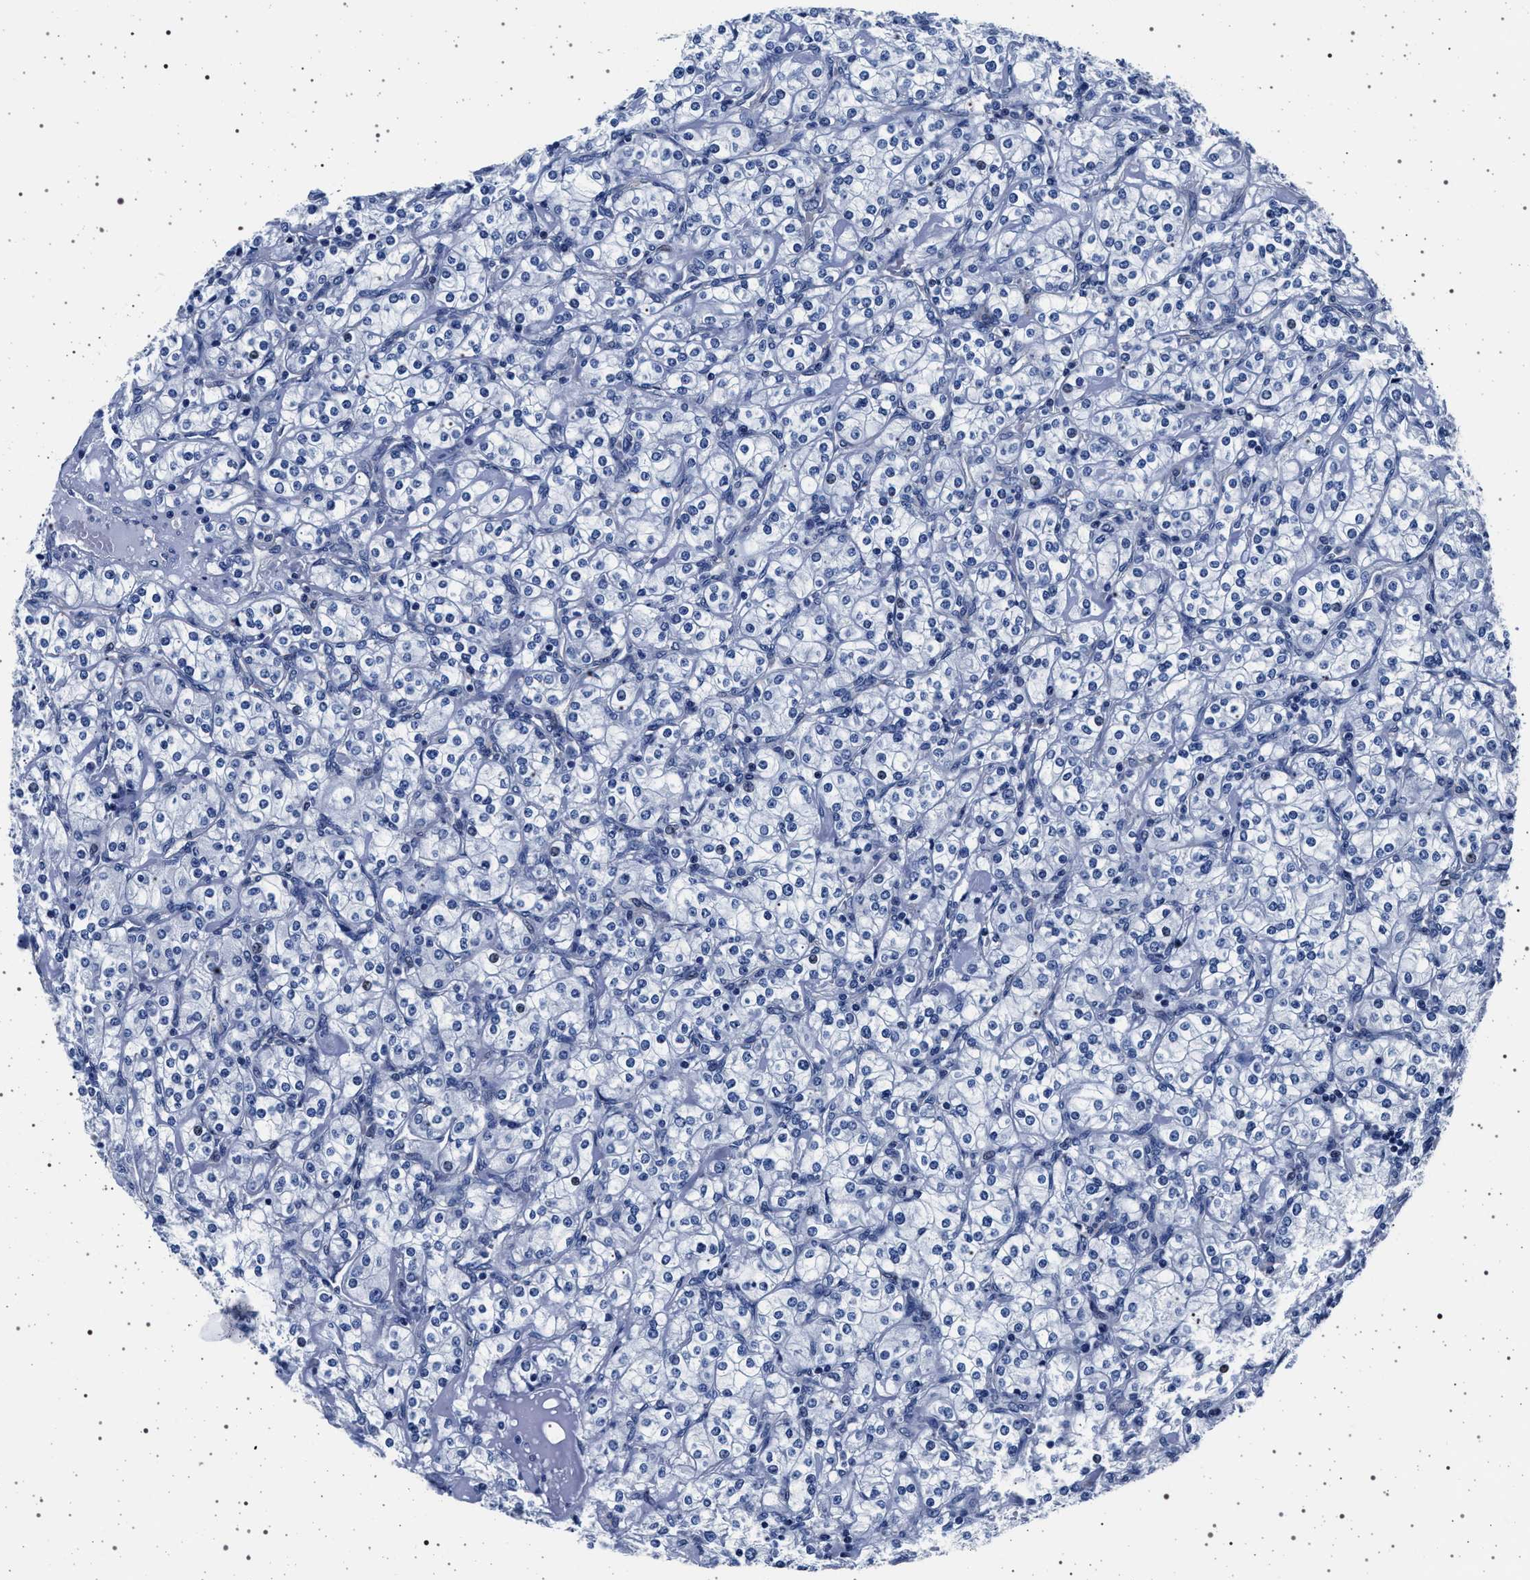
{"staining": {"intensity": "negative", "quantity": "none", "location": "none"}, "tissue": "renal cancer", "cell_type": "Tumor cells", "image_type": "cancer", "snomed": [{"axis": "morphology", "description": "Adenocarcinoma, NOS"}, {"axis": "topography", "description": "Kidney"}], "caption": "Immunohistochemistry photomicrograph of neoplastic tissue: human renal cancer stained with DAB (3,3'-diaminobenzidine) demonstrates no significant protein expression in tumor cells. (Brightfield microscopy of DAB (3,3'-diaminobenzidine) immunohistochemistry (IHC) at high magnification).", "gene": "SLC9A1", "patient": {"sex": "male", "age": 77}}